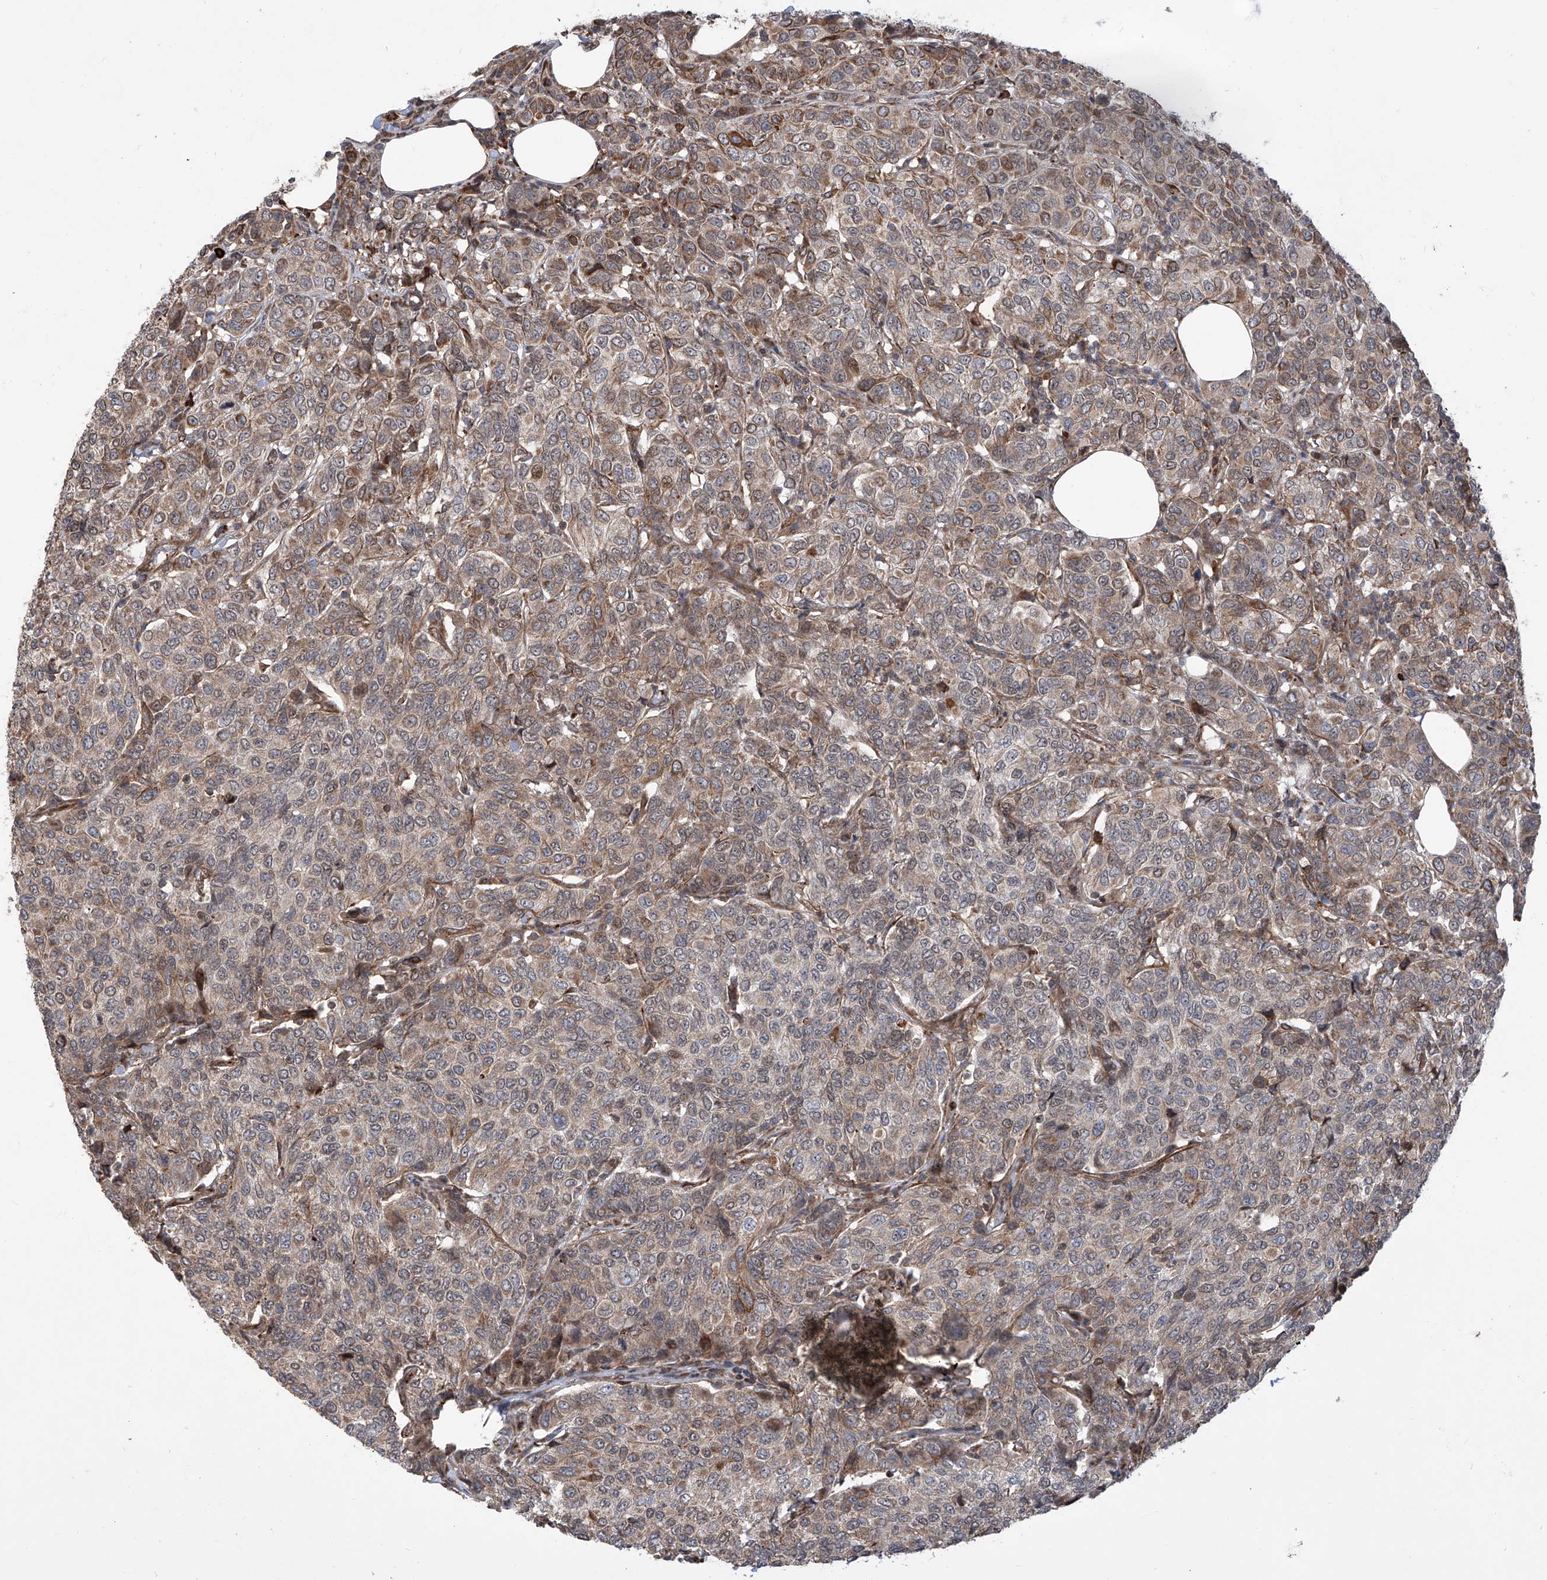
{"staining": {"intensity": "moderate", "quantity": "<25%", "location": "cytoplasmic/membranous"}, "tissue": "breast cancer", "cell_type": "Tumor cells", "image_type": "cancer", "snomed": [{"axis": "morphology", "description": "Duct carcinoma"}, {"axis": "topography", "description": "Breast"}], "caption": "This image demonstrates invasive ductal carcinoma (breast) stained with IHC to label a protein in brown. The cytoplasmic/membranous of tumor cells show moderate positivity for the protein. Nuclei are counter-stained blue.", "gene": "APAF1", "patient": {"sex": "female", "age": 55}}